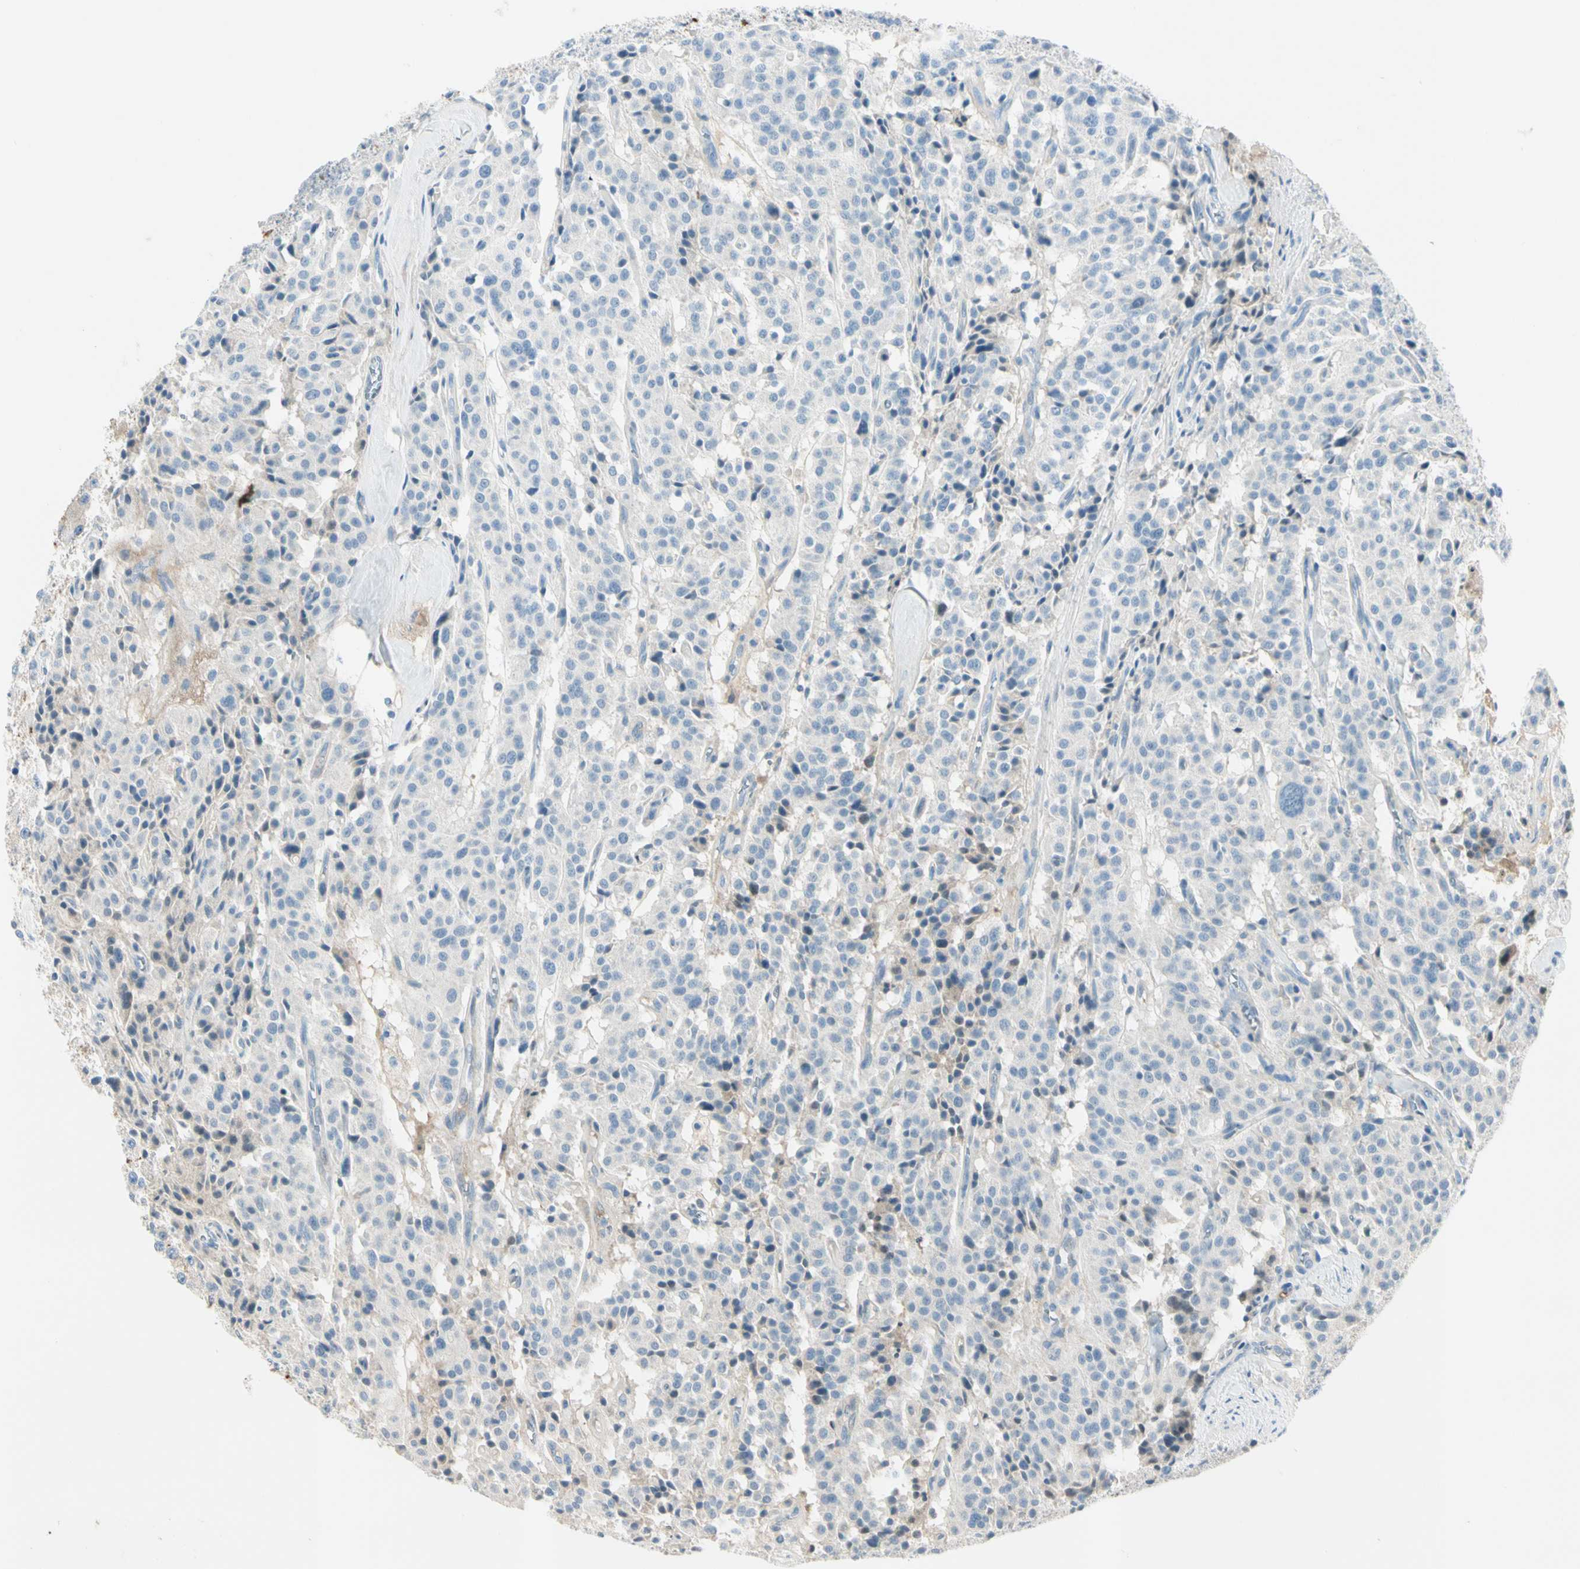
{"staining": {"intensity": "negative", "quantity": "none", "location": "none"}, "tissue": "carcinoid", "cell_type": "Tumor cells", "image_type": "cancer", "snomed": [{"axis": "morphology", "description": "Carcinoid, malignant, NOS"}, {"axis": "topography", "description": "Lung"}], "caption": "Immunohistochemical staining of human malignant carcinoid shows no significant staining in tumor cells.", "gene": "SERPIND1", "patient": {"sex": "male", "age": 30}}